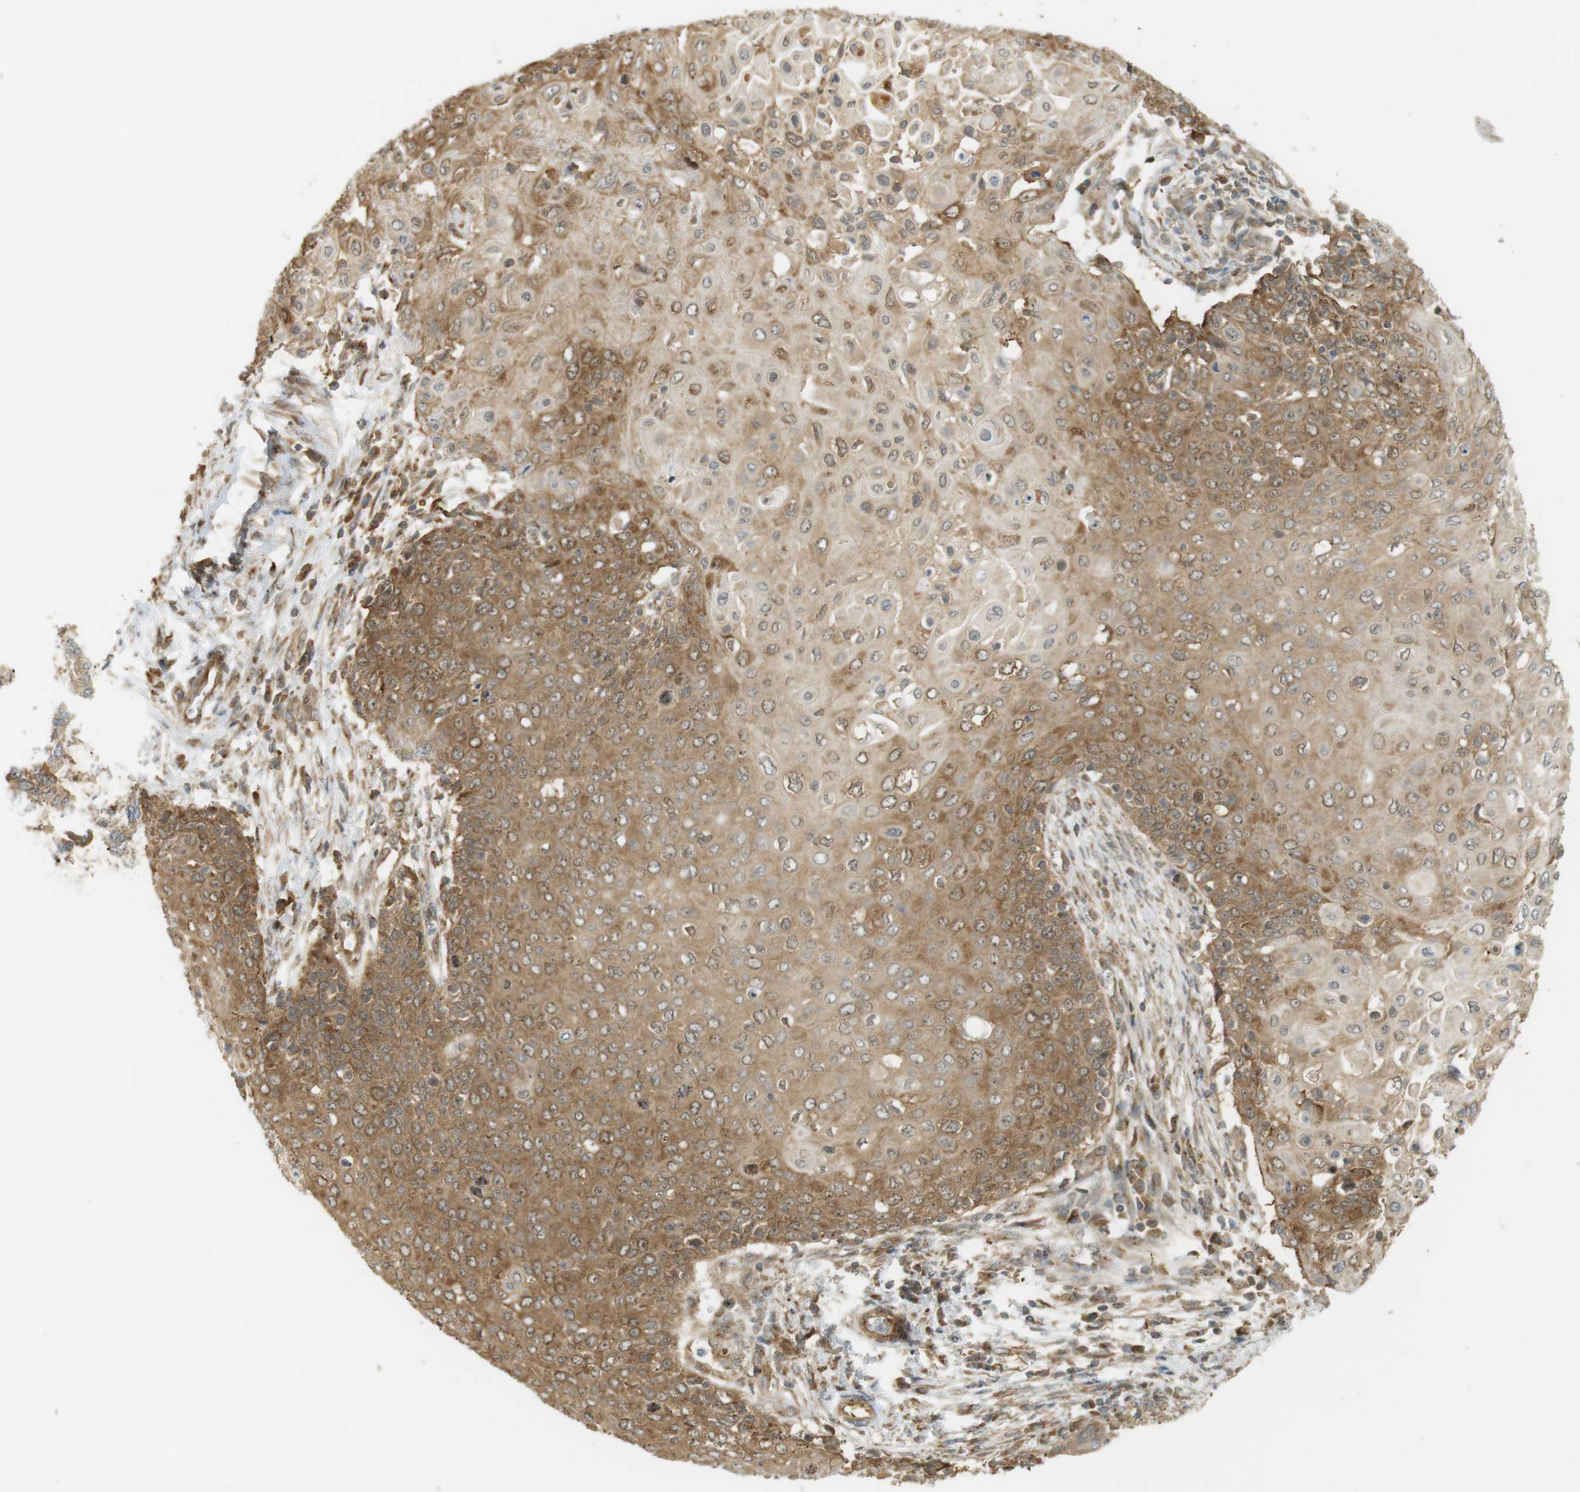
{"staining": {"intensity": "moderate", "quantity": ">75%", "location": "cytoplasmic/membranous,nuclear"}, "tissue": "cervical cancer", "cell_type": "Tumor cells", "image_type": "cancer", "snomed": [{"axis": "morphology", "description": "Squamous cell carcinoma, NOS"}, {"axis": "topography", "description": "Cervix"}], "caption": "Cervical squamous cell carcinoma stained with IHC exhibits moderate cytoplasmic/membranous and nuclear expression in about >75% of tumor cells. The staining is performed using DAB brown chromogen to label protein expression. The nuclei are counter-stained blue using hematoxylin.", "gene": "PA2G4", "patient": {"sex": "female", "age": 39}}